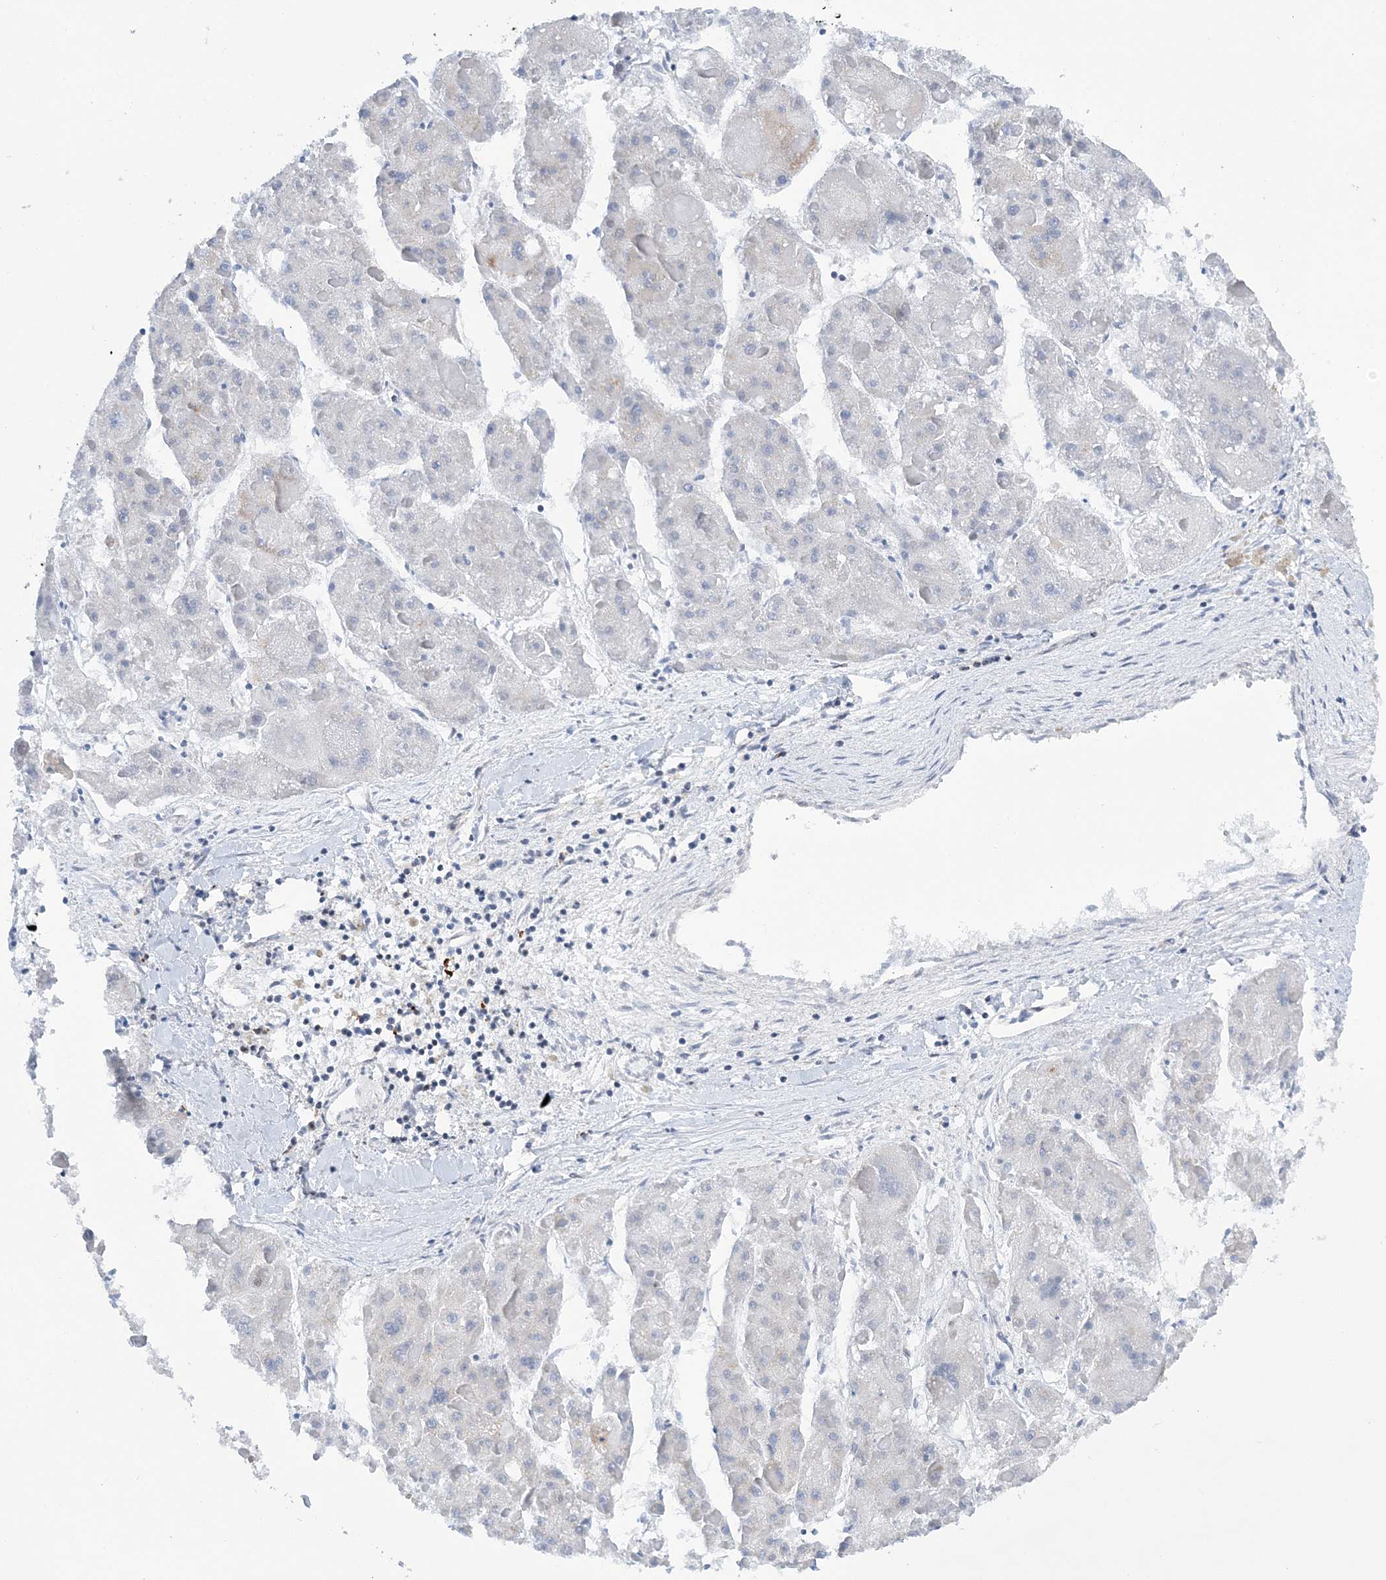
{"staining": {"intensity": "negative", "quantity": "none", "location": "none"}, "tissue": "liver cancer", "cell_type": "Tumor cells", "image_type": "cancer", "snomed": [{"axis": "morphology", "description": "Carcinoma, Hepatocellular, NOS"}, {"axis": "topography", "description": "Liver"}], "caption": "High power microscopy micrograph of an immunohistochemistry histopathology image of liver hepatocellular carcinoma, revealing no significant positivity in tumor cells.", "gene": "PRMT9", "patient": {"sex": "female", "age": 73}}